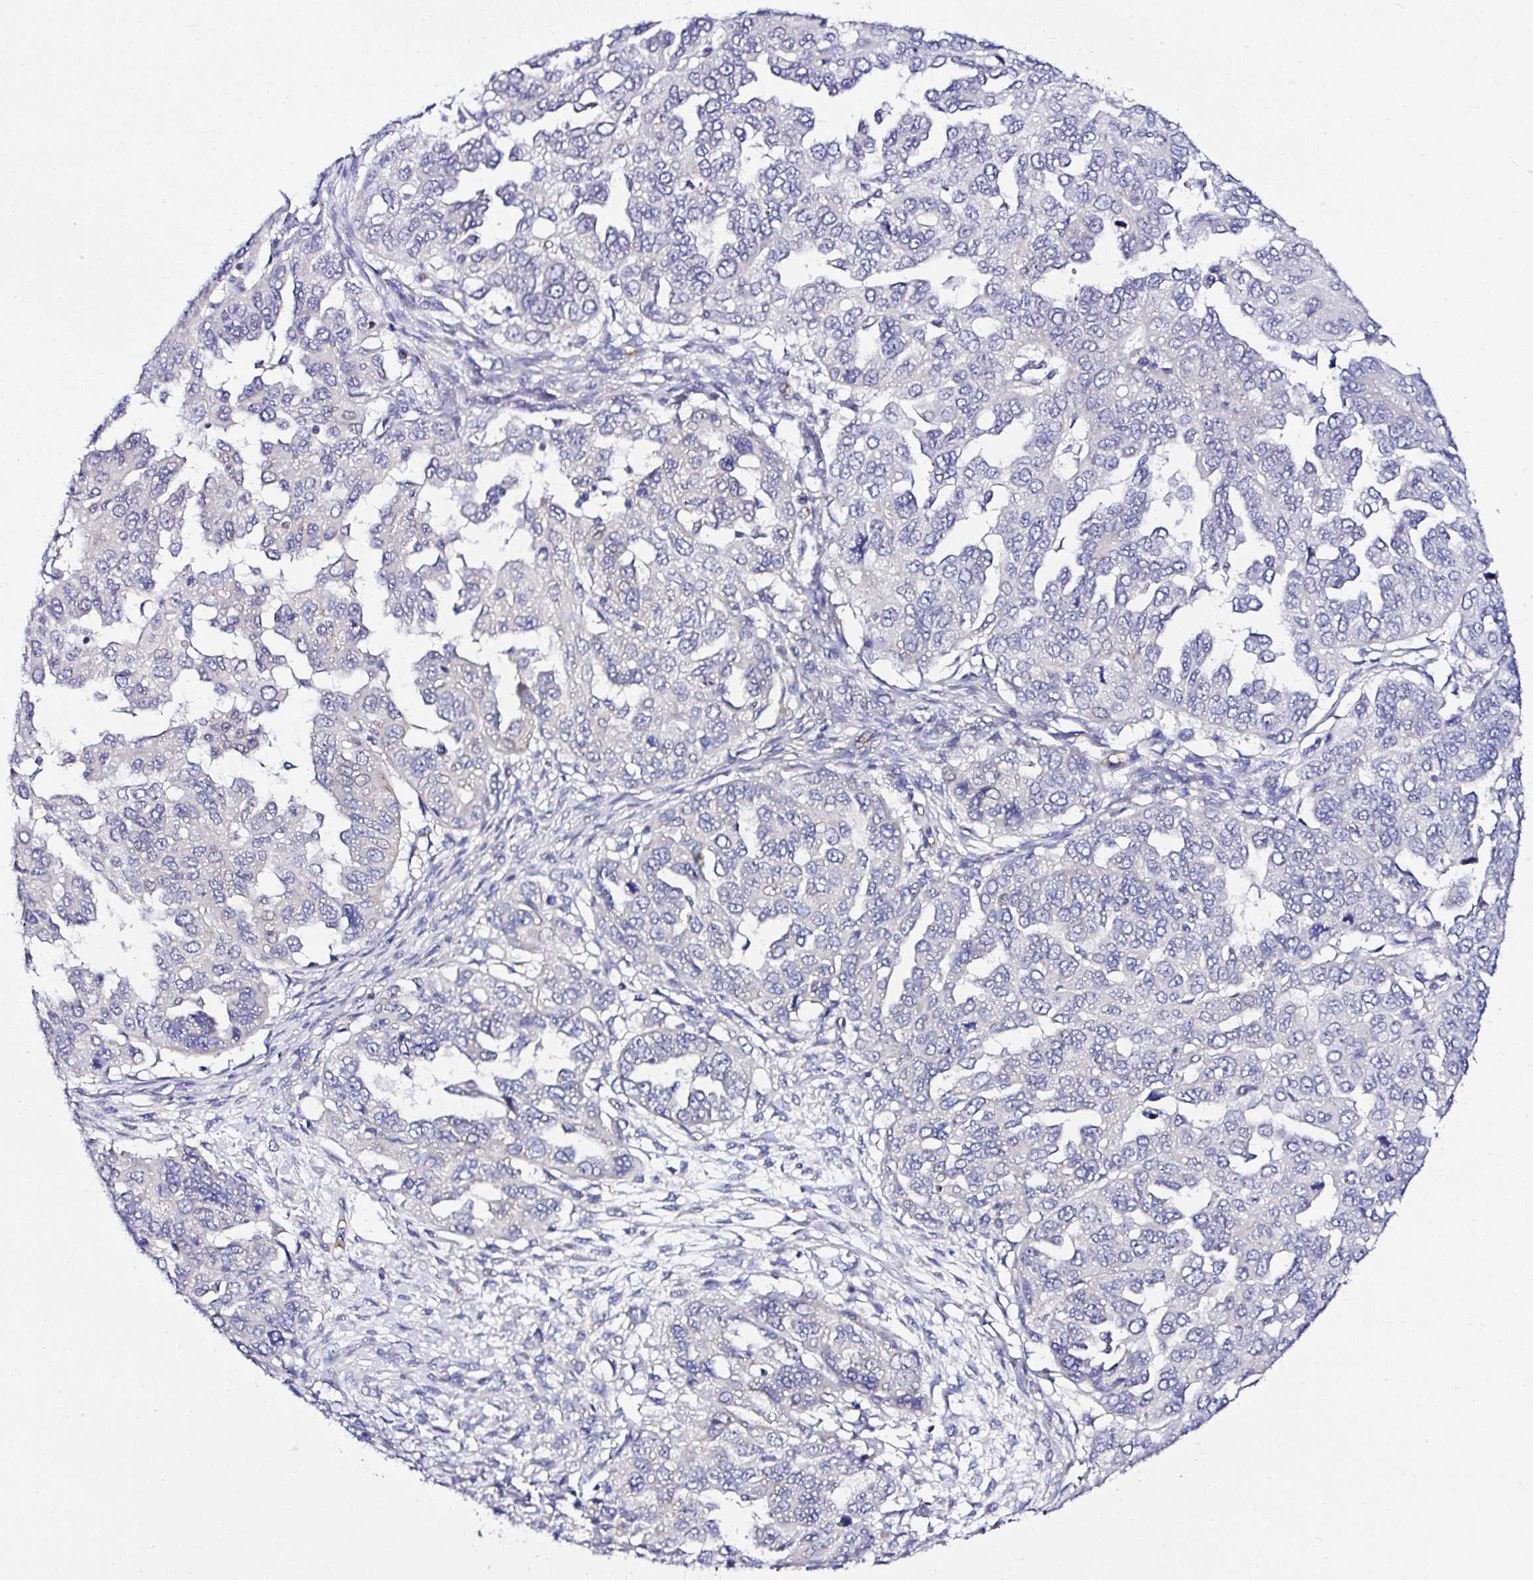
{"staining": {"intensity": "negative", "quantity": "none", "location": "none"}, "tissue": "ovarian cancer", "cell_type": "Tumor cells", "image_type": "cancer", "snomed": [{"axis": "morphology", "description": "Cystadenocarcinoma, serous, NOS"}, {"axis": "topography", "description": "Ovary"}], "caption": "Ovarian serous cystadenocarcinoma stained for a protein using immunohistochemistry (IHC) reveals no expression tumor cells.", "gene": "DEPDC5", "patient": {"sex": "female", "age": 53}}